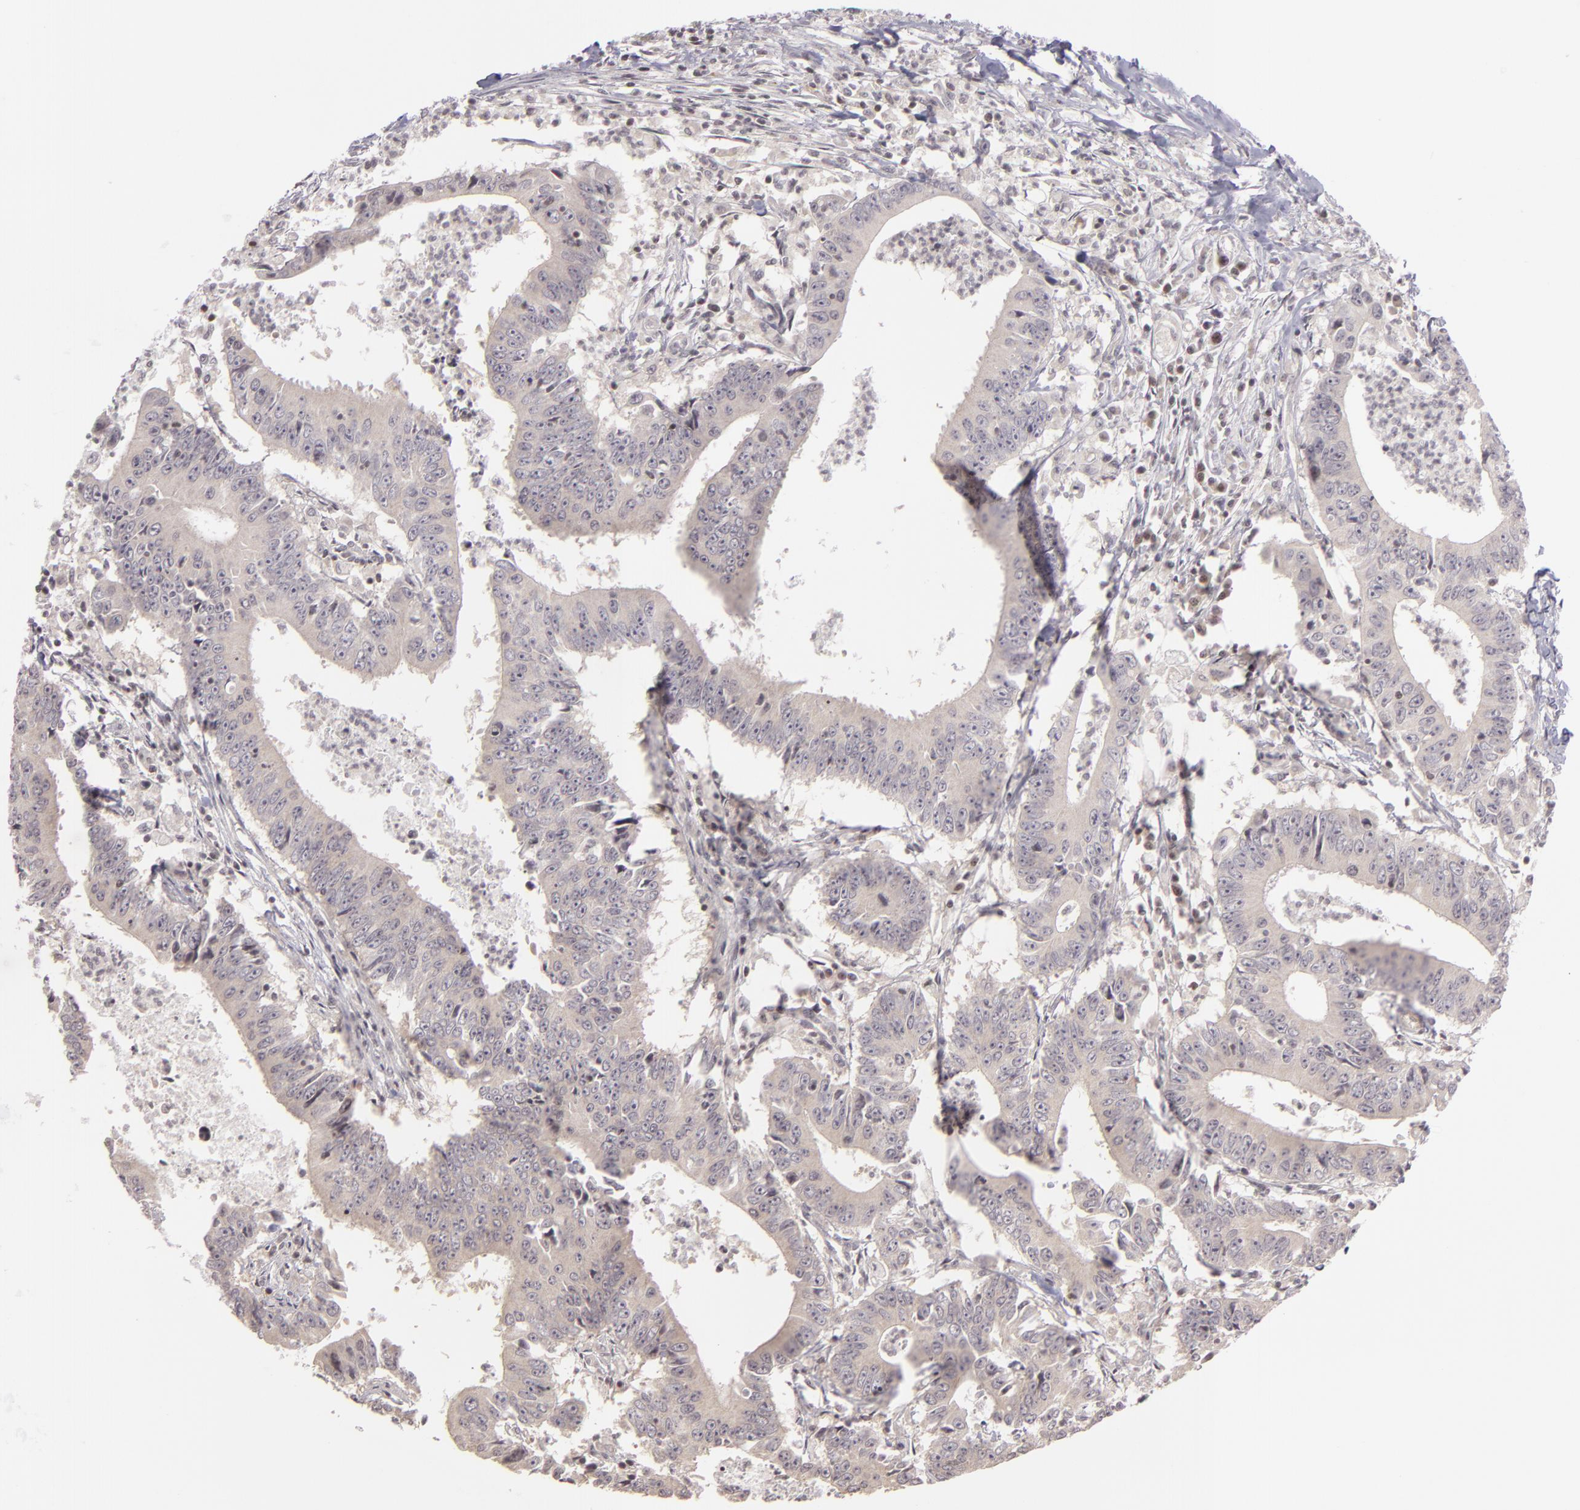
{"staining": {"intensity": "negative", "quantity": "none", "location": "none"}, "tissue": "colorectal cancer", "cell_type": "Tumor cells", "image_type": "cancer", "snomed": [{"axis": "morphology", "description": "Adenocarcinoma, NOS"}, {"axis": "topography", "description": "Colon"}], "caption": "This image is of adenocarcinoma (colorectal) stained with immunohistochemistry (IHC) to label a protein in brown with the nuclei are counter-stained blue. There is no staining in tumor cells.", "gene": "AKAP6", "patient": {"sex": "male", "age": 55}}